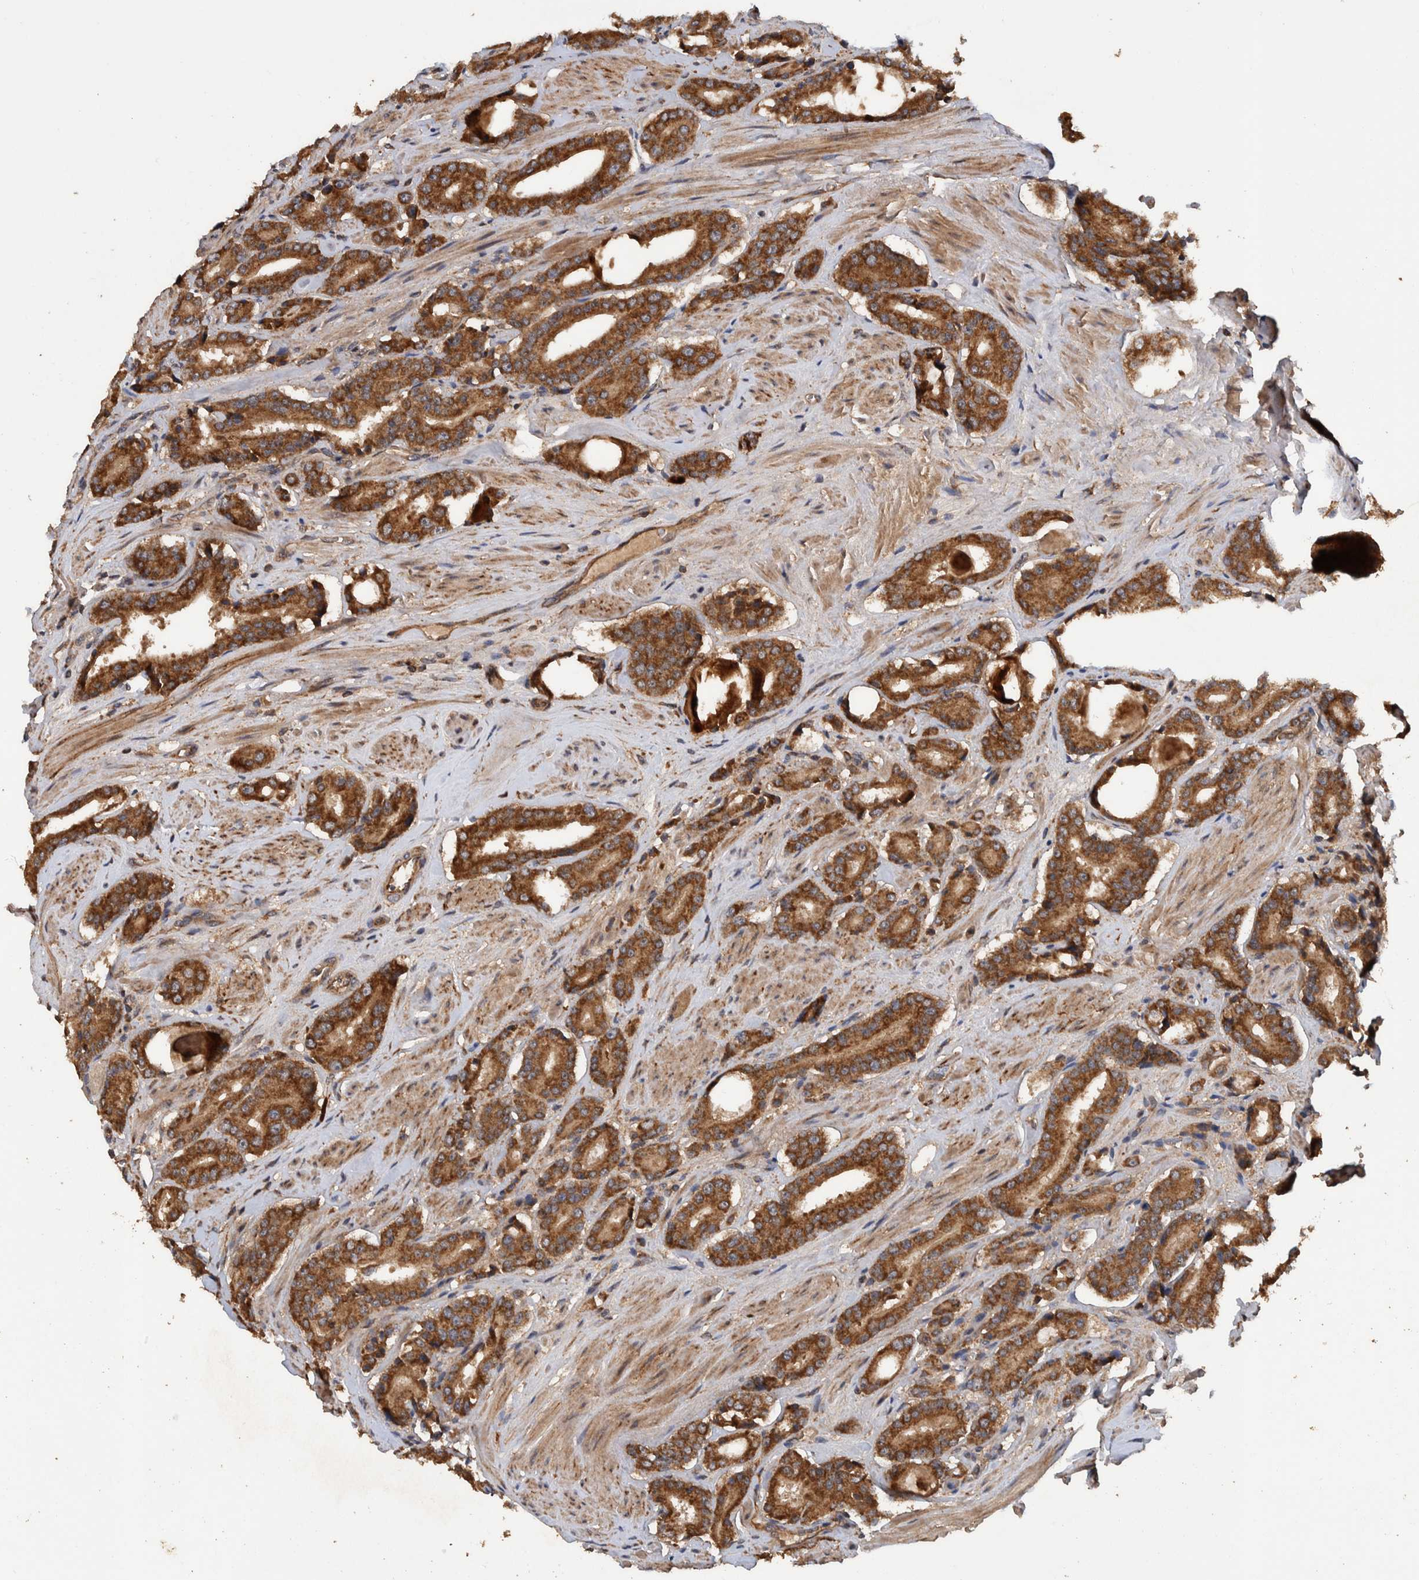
{"staining": {"intensity": "strong", "quantity": ">75%", "location": "cytoplasmic/membranous"}, "tissue": "prostate cancer", "cell_type": "Tumor cells", "image_type": "cancer", "snomed": [{"axis": "morphology", "description": "Adenocarcinoma, High grade"}, {"axis": "topography", "description": "Prostate"}], "caption": "High-power microscopy captured an IHC image of prostate cancer, revealing strong cytoplasmic/membranous expression in about >75% of tumor cells.", "gene": "TRIM16", "patient": {"sex": "male", "age": 71}}